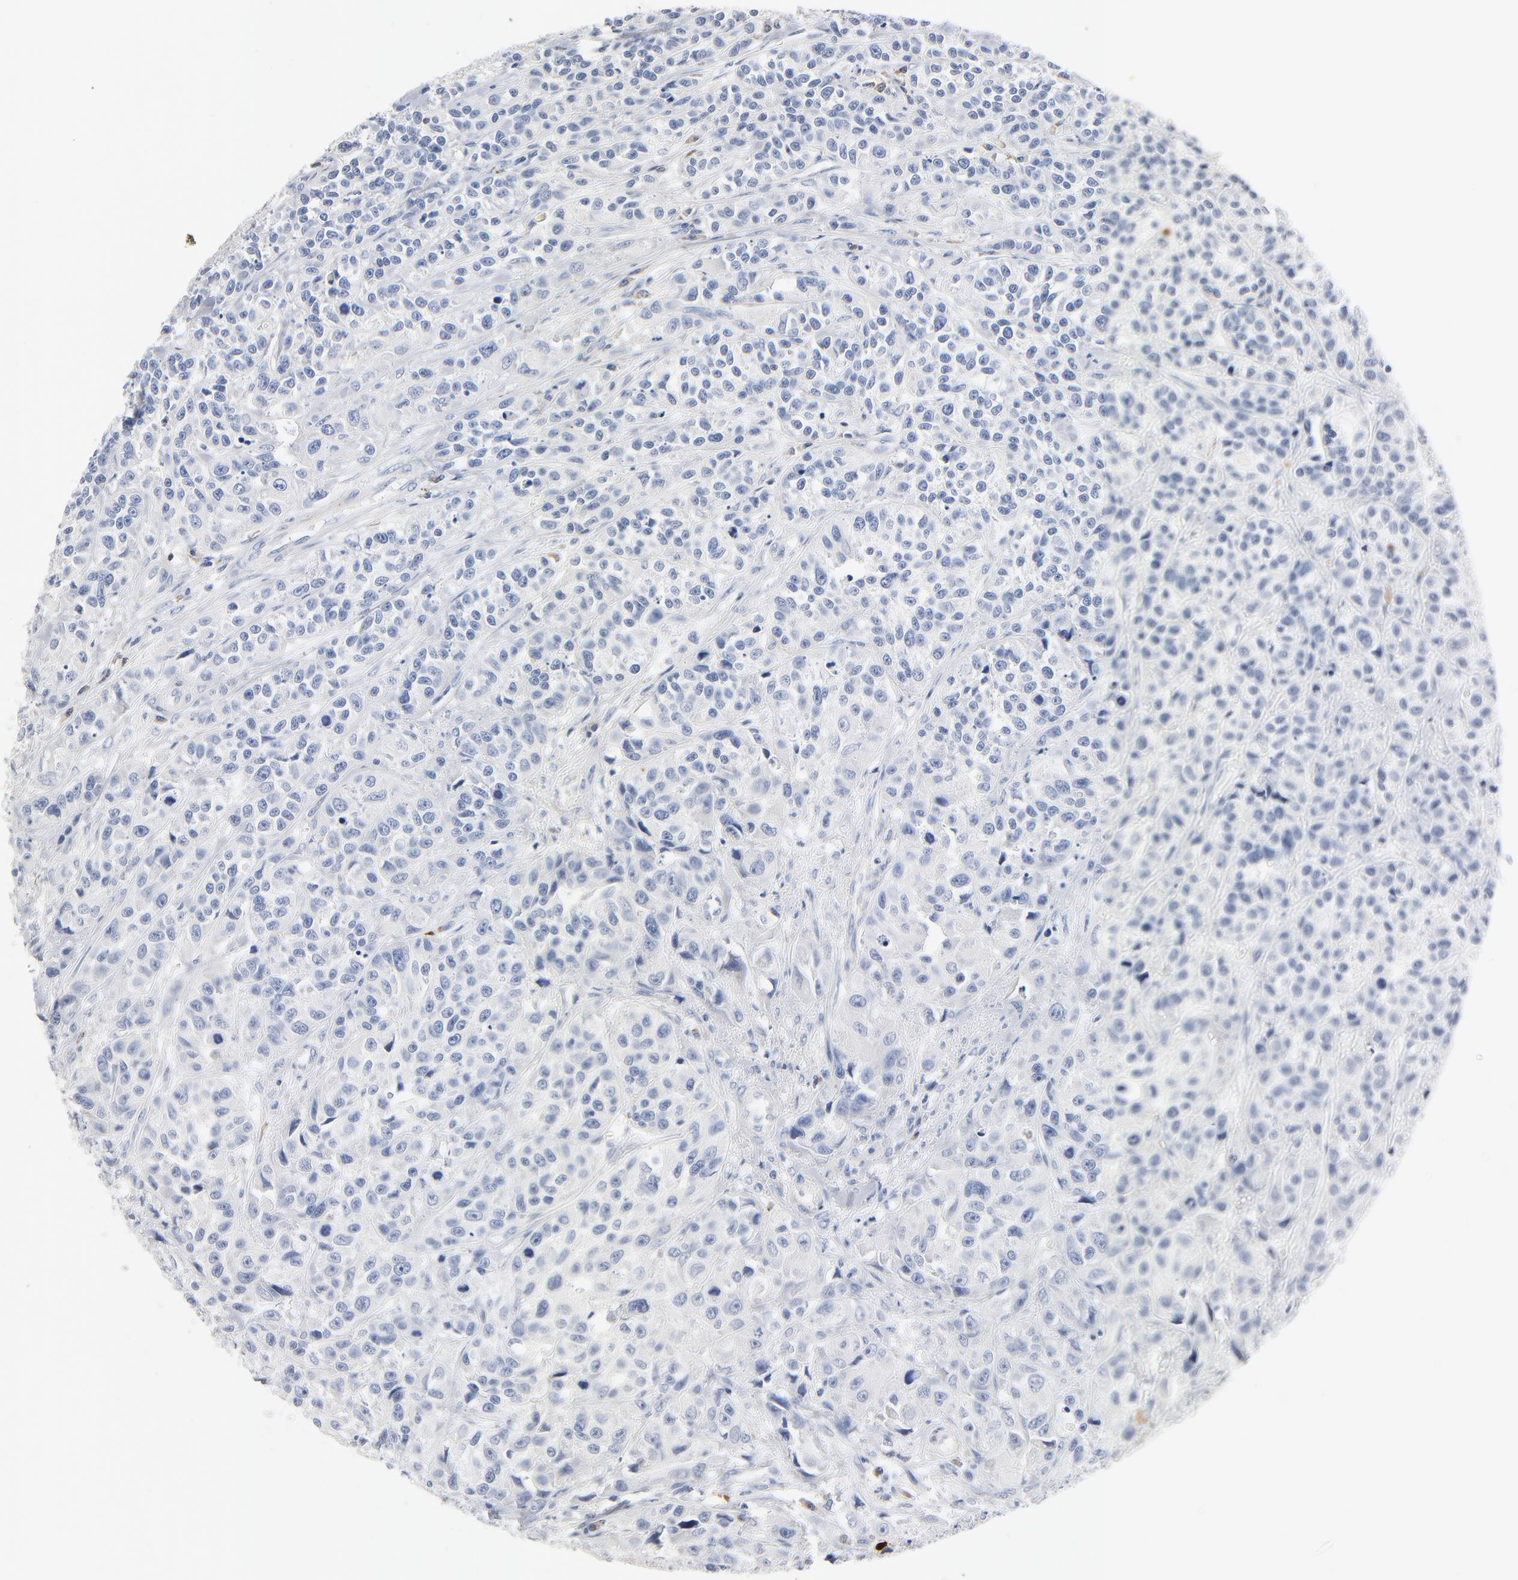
{"staining": {"intensity": "negative", "quantity": "none", "location": "none"}, "tissue": "urothelial cancer", "cell_type": "Tumor cells", "image_type": "cancer", "snomed": [{"axis": "morphology", "description": "Urothelial carcinoma, High grade"}, {"axis": "topography", "description": "Urinary bladder"}], "caption": "A high-resolution photomicrograph shows immunohistochemistry staining of urothelial cancer, which shows no significant positivity in tumor cells. (DAB IHC visualized using brightfield microscopy, high magnification).", "gene": "GZMB", "patient": {"sex": "female", "age": 81}}